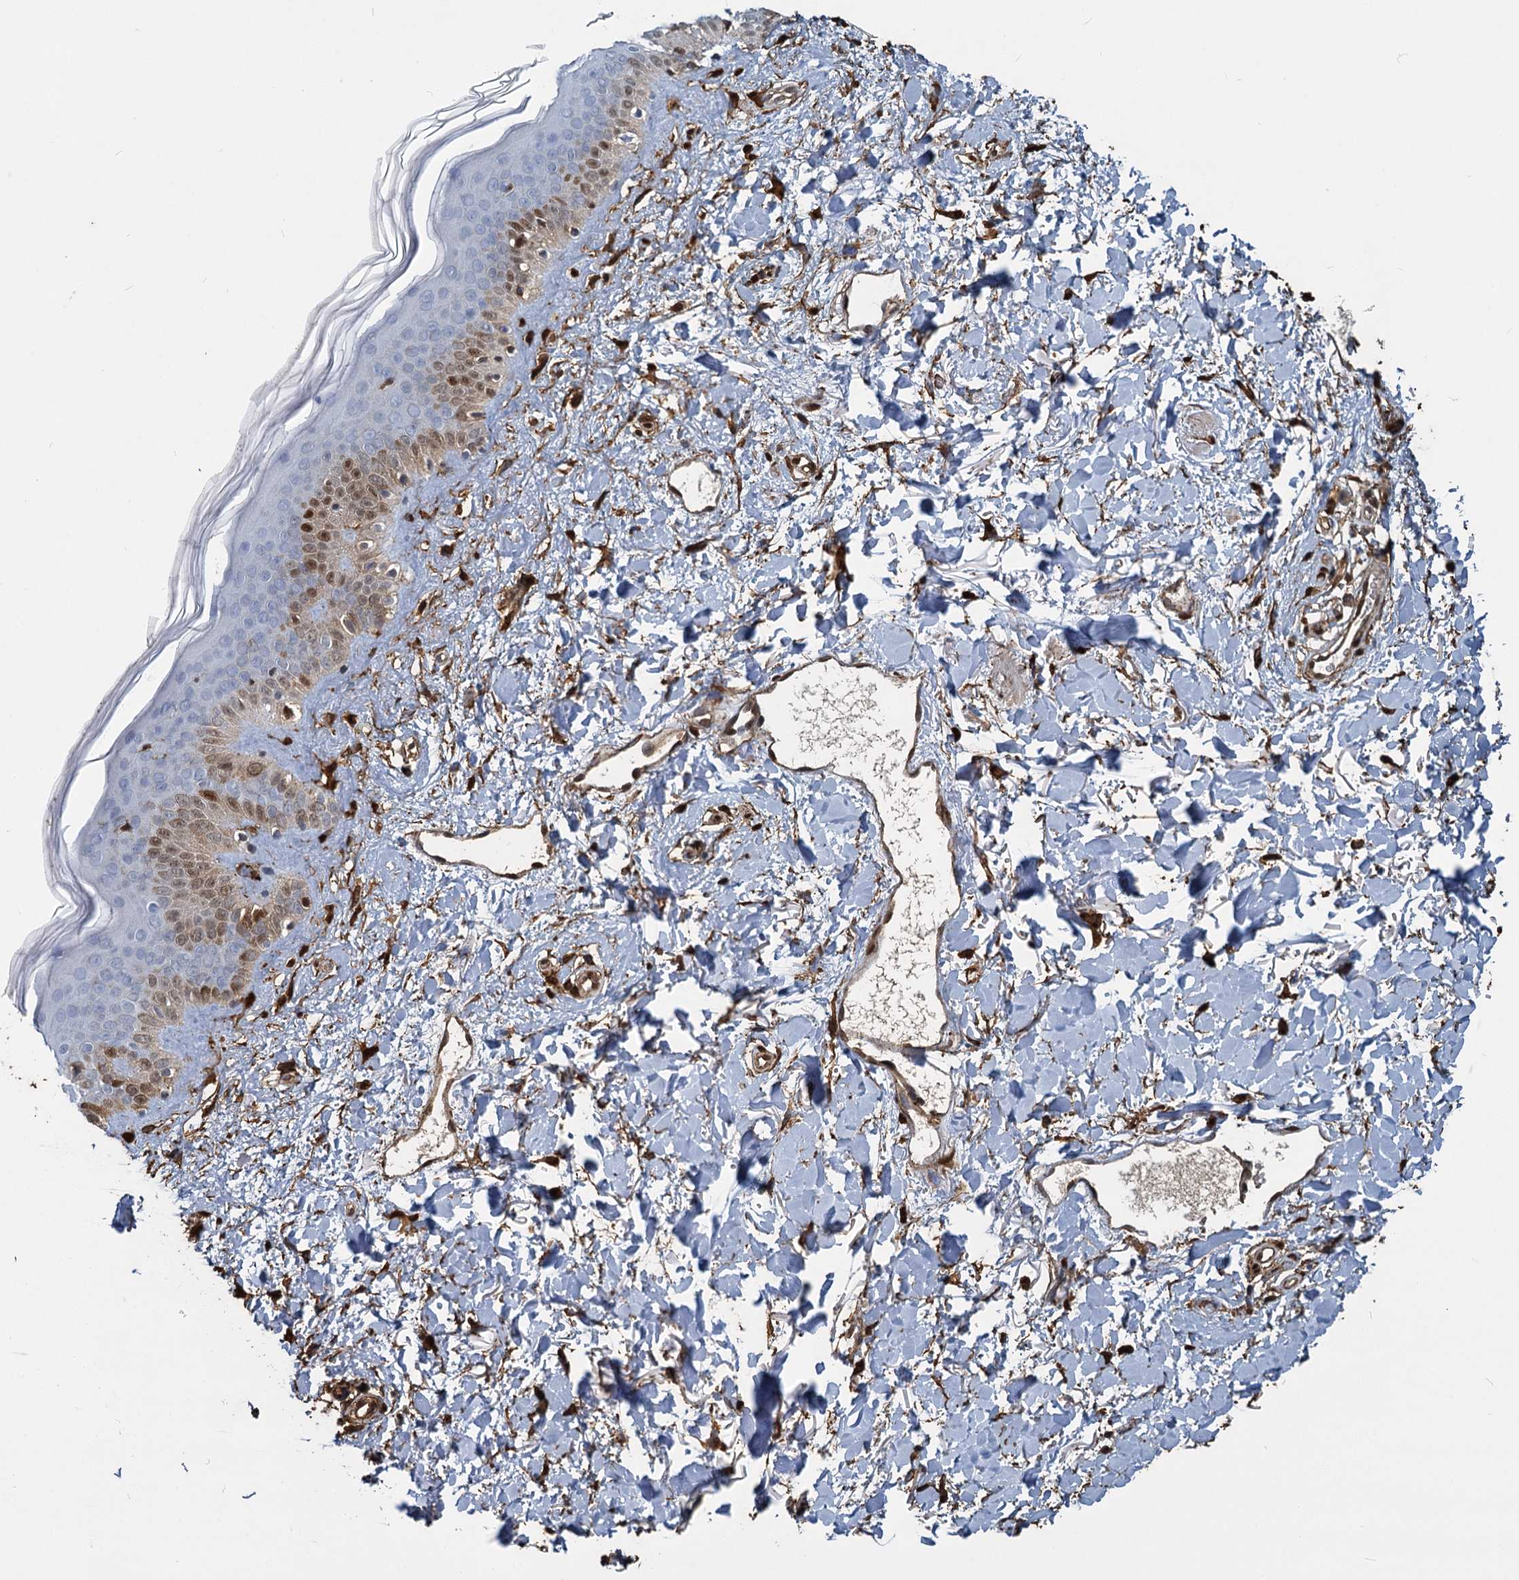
{"staining": {"intensity": "negative", "quantity": "none", "location": "none"}, "tissue": "skin", "cell_type": "Fibroblasts", "image_type": "normal", "snomed": [{"axis": "morphology", "description": "Normal tissue, NOS"}, {"axis": "topography", "description": "Skin"}], "caption": "Skin stained for a protein using immunohistochemistry (IHC) displays no staining fibroblasts.", "gene": "S100A6", "patient": {"sex": "female", "age": 58}}